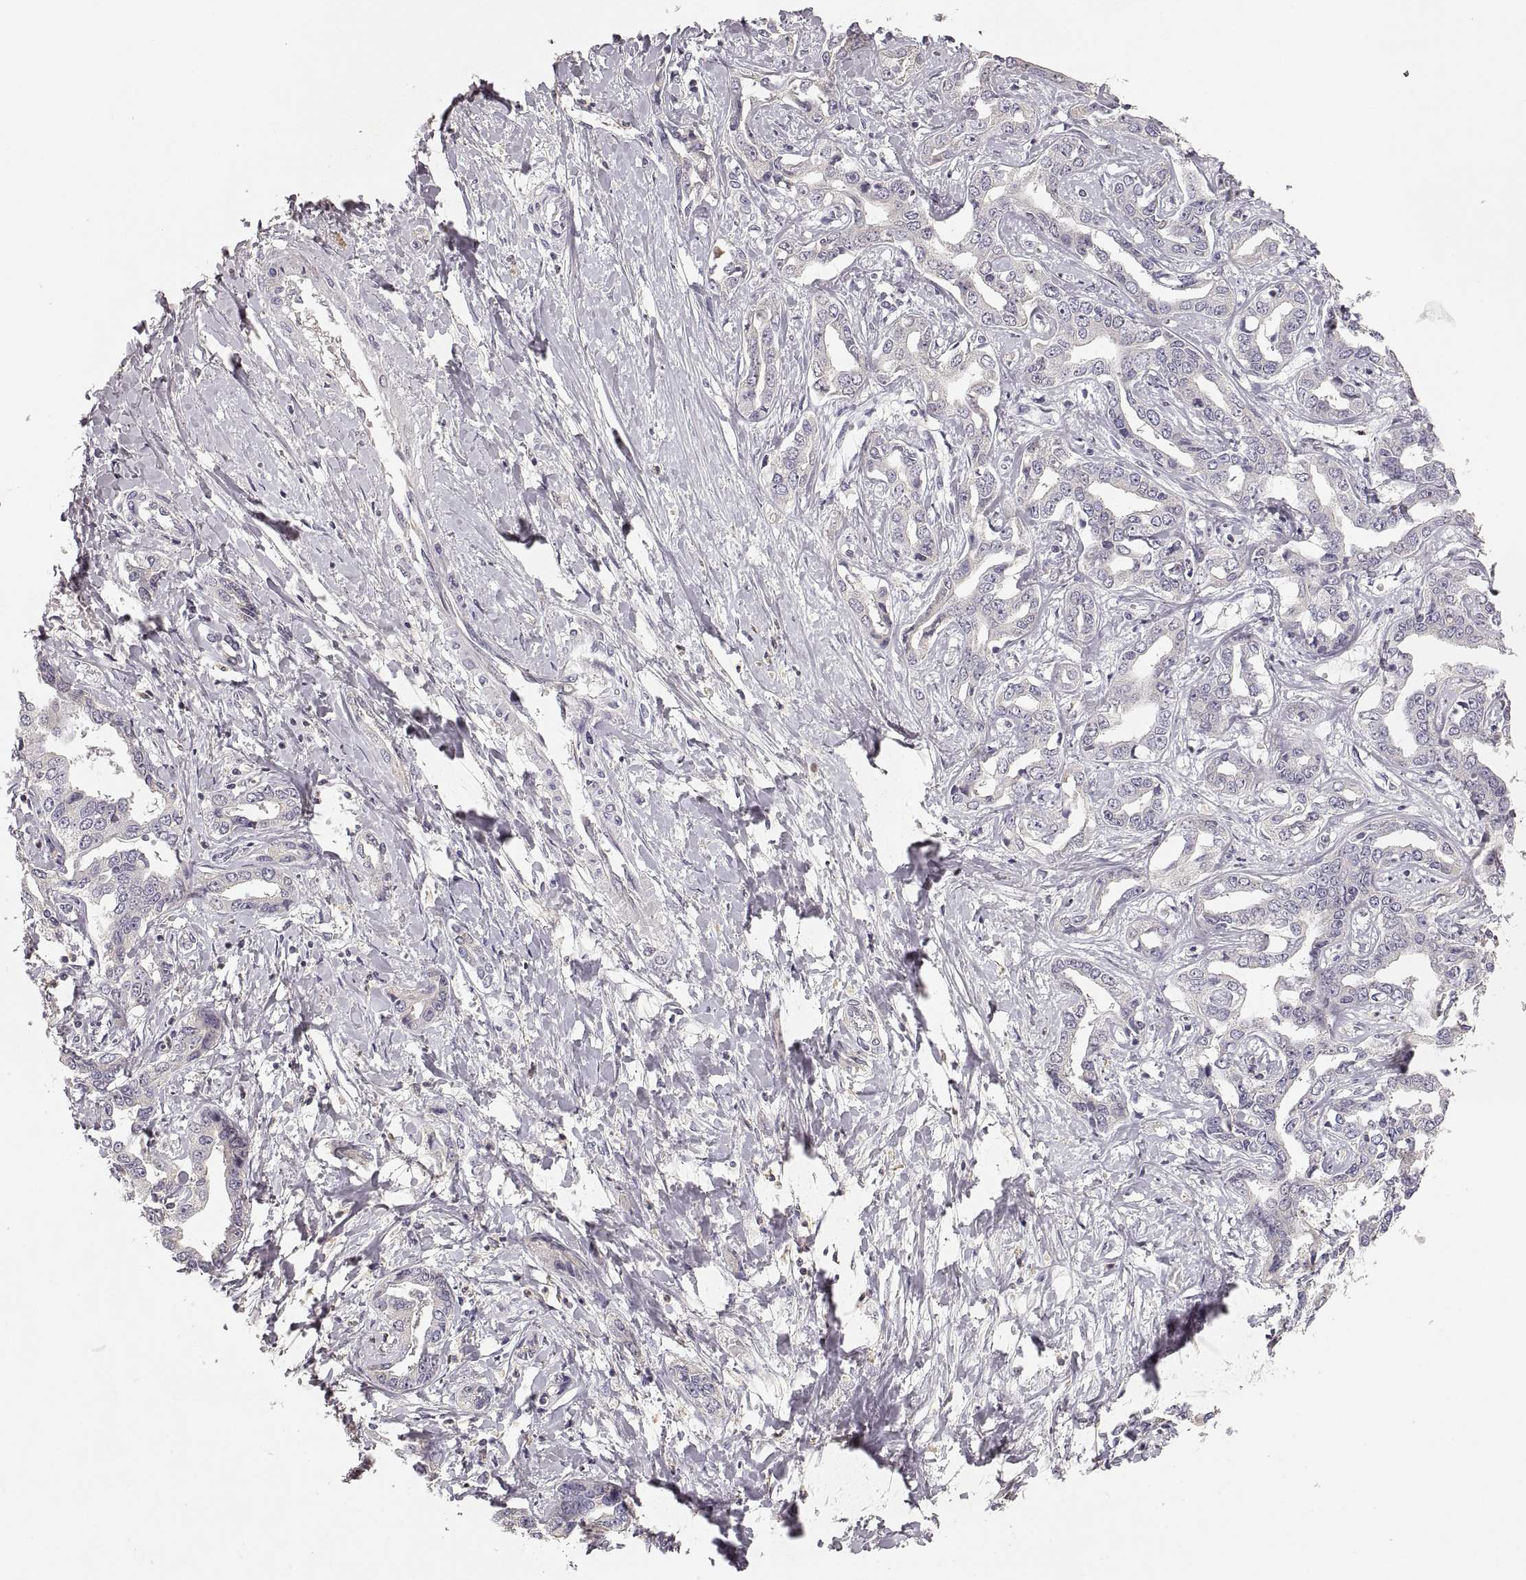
{"staining": {"intensity": "negative", "quantity": "none", "location": "none"}, "tissue": "liver cancer", "cell_type": "Tumor cells", "image_type": "cancer", "snomed": [{"axis": "morphology", "description": "Cholangiocarcinoma"}, {"axis": "topography", "description": "Liver"}], "caption": "DAB (3,3'-diaminobenzidine) immunohistochemical staining of cholangiocarcinoma (liver) reveals no significant expression in tumor cells. Nuclei are stained in blue.", "gene": "RUNDC3A", "patient": {"sex": "male", "age": 59}}